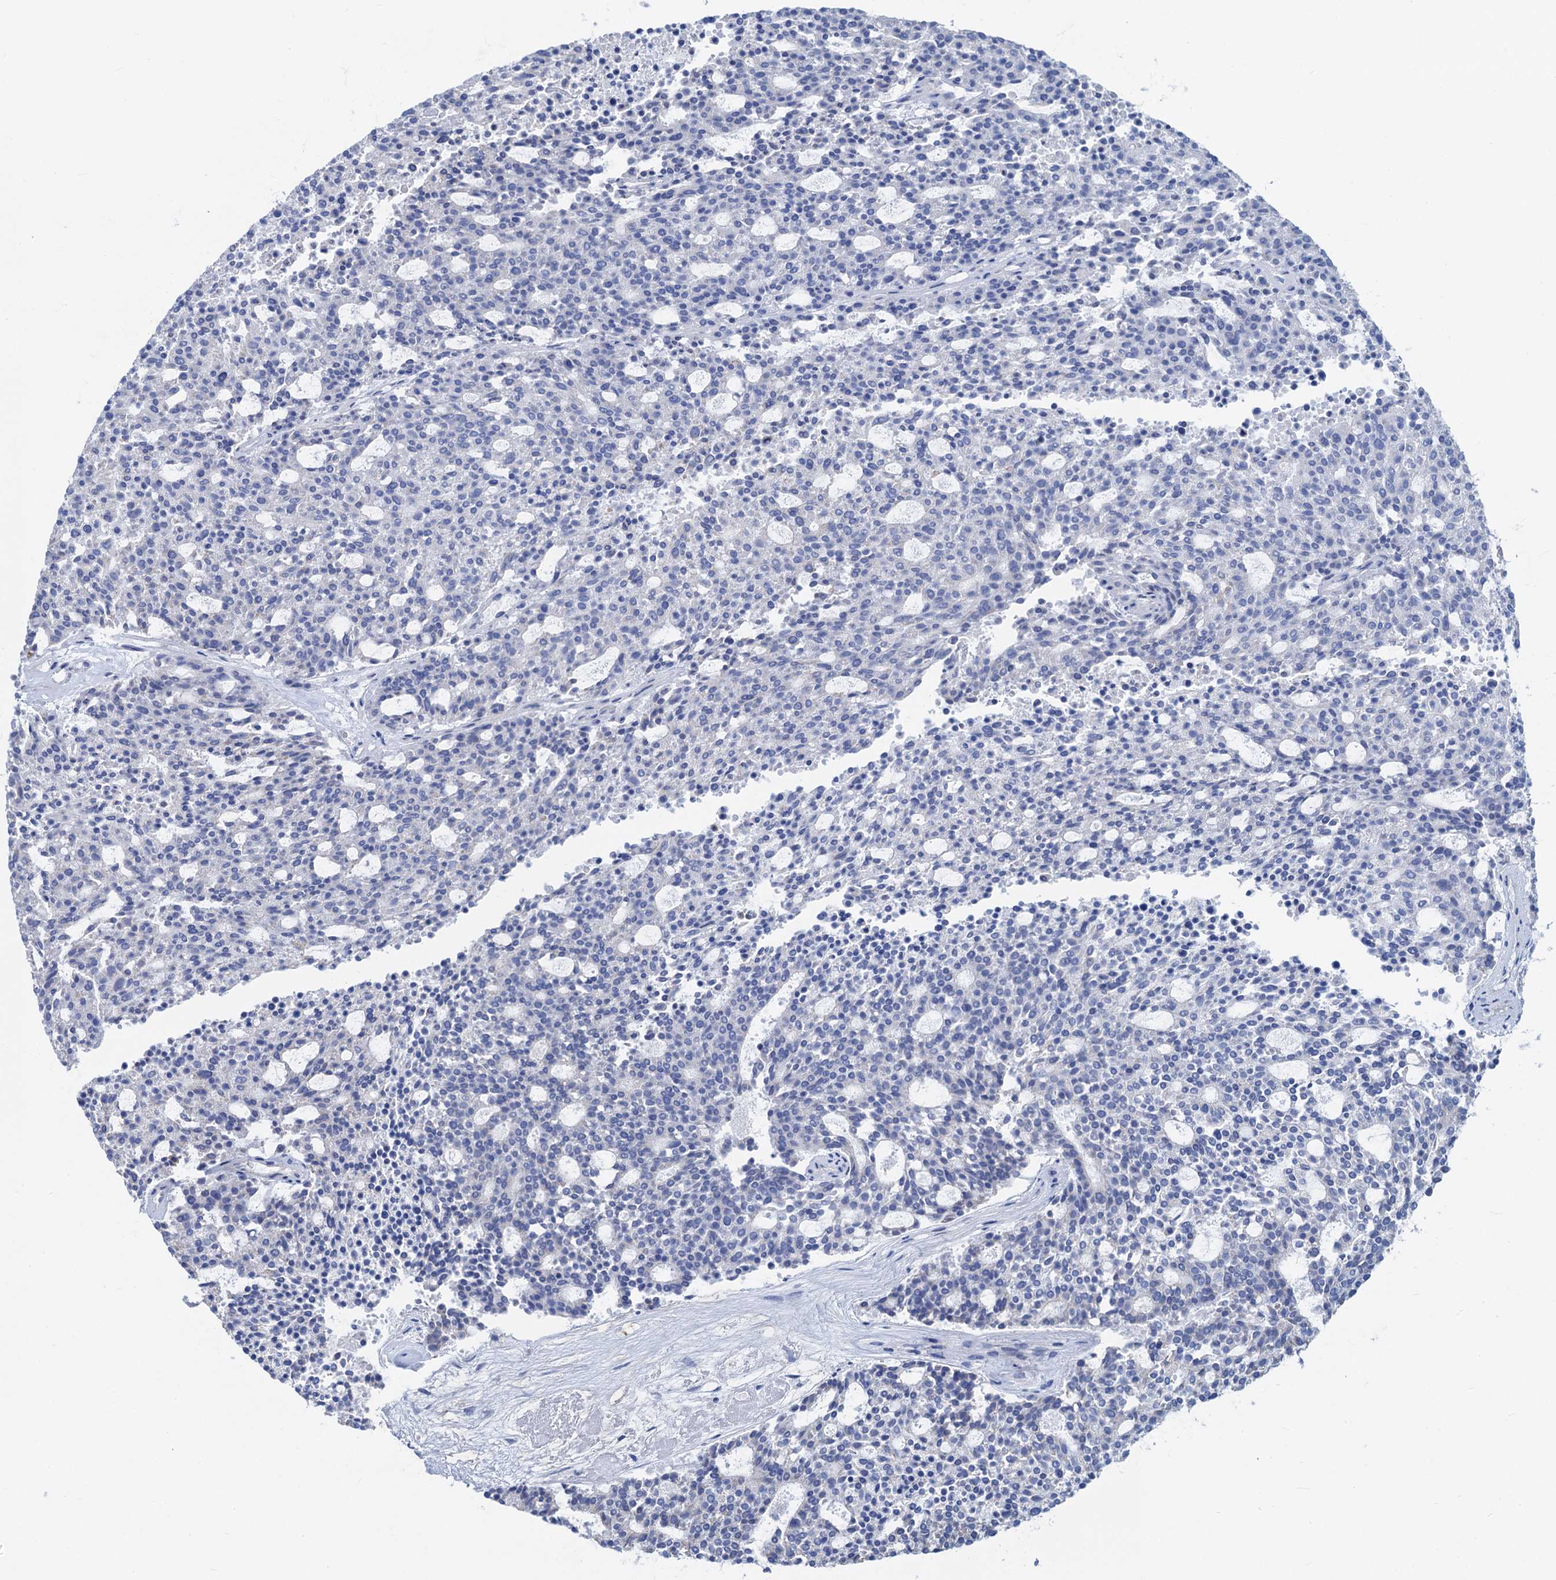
{"staining": {"intensity": "negative", "quantity": "none", "location": "none"}, "tissue": "carcinoid", "cell_type": "Tumor cells", "image_type": "cancer", "snomed": [{"axis": "morphology", "description": "Carcinoid, malignant, NOS"}, {"axis": "topography", "description": "Pancreas"}], "caption": "This is a micrograph of immunohistochemistry (IHC) staining of carcinoid, which shows no staining in tumor cells.", "gene": "RBP3", "patient": {"sex": "female", "age": 54}}